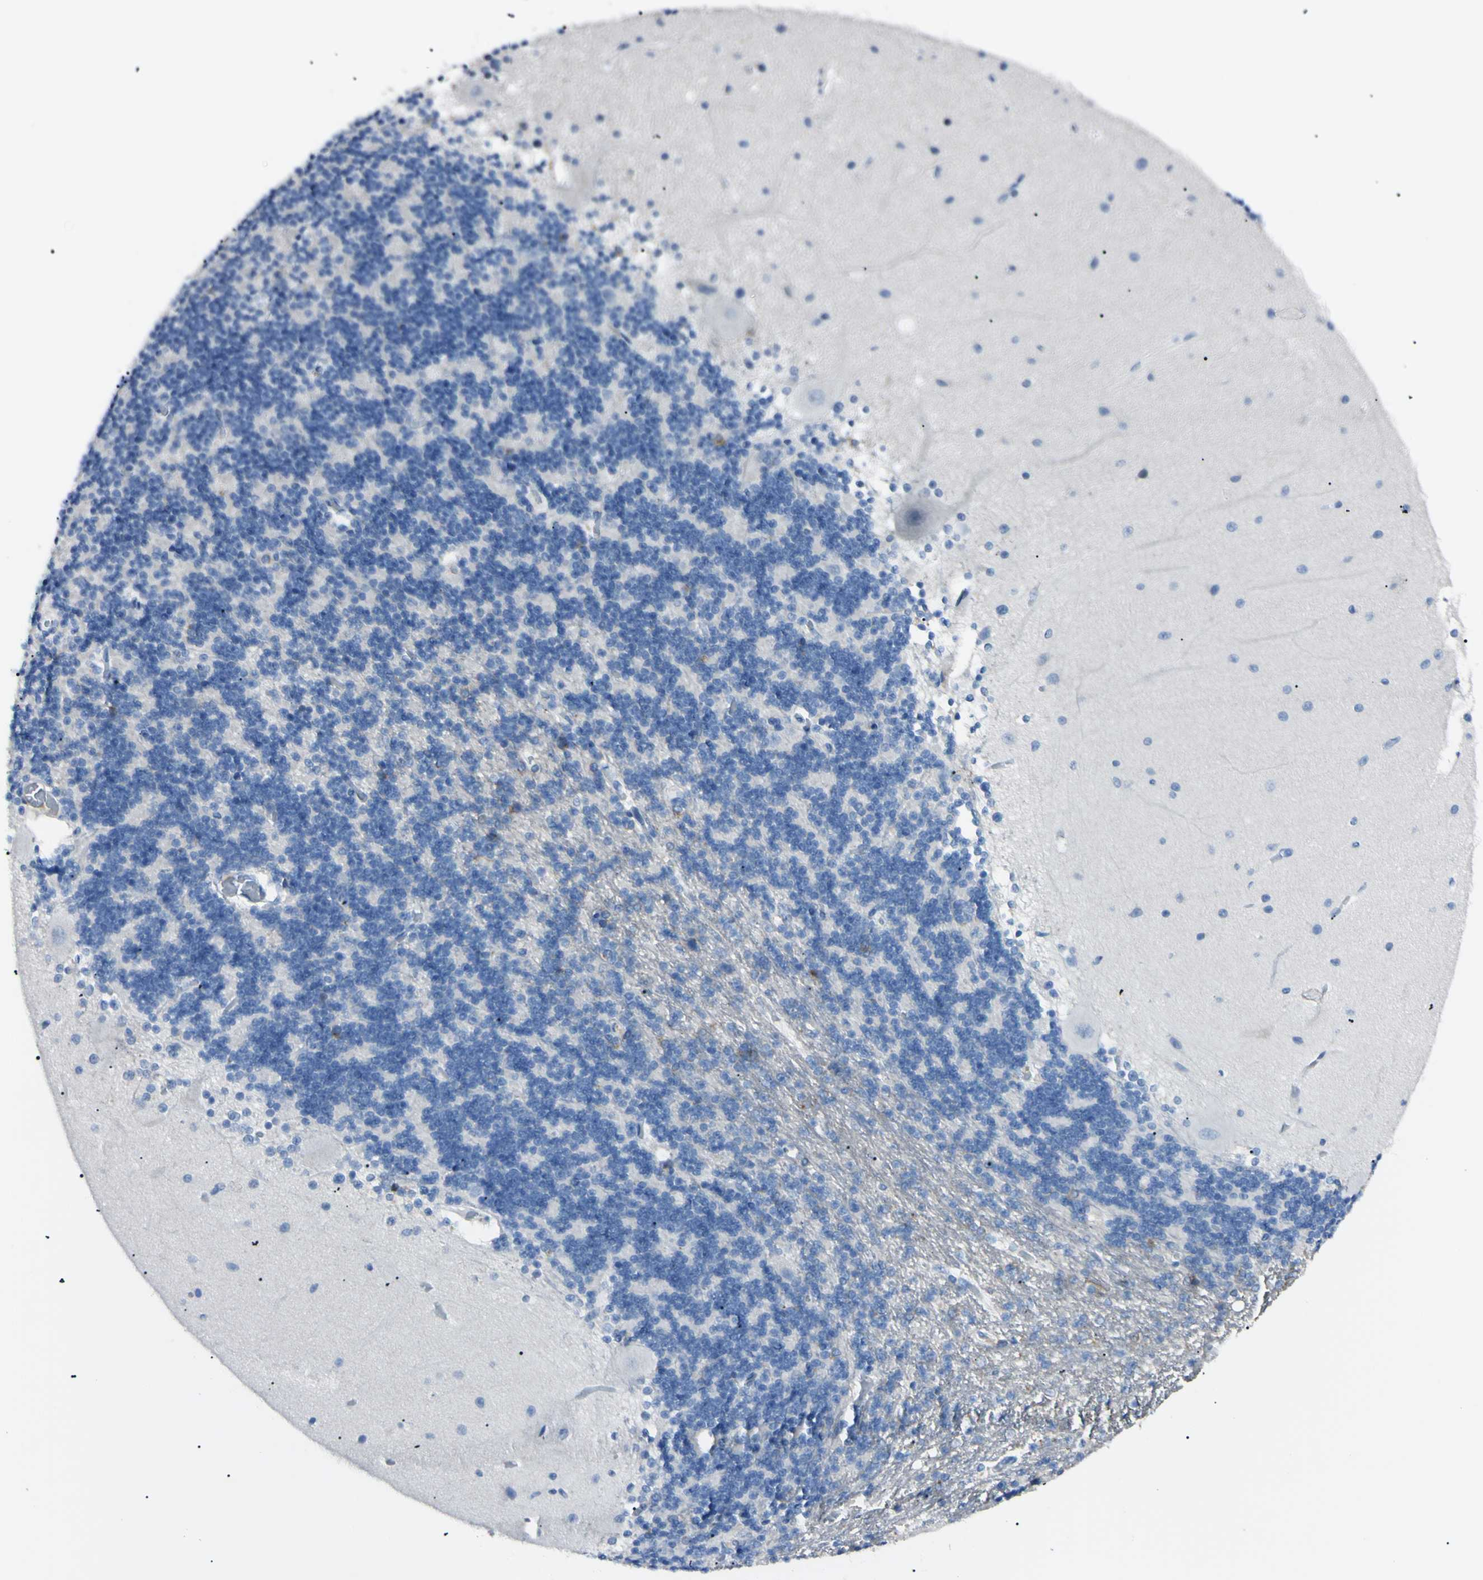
{"staining": {"intensity": "negative", "quantity": "none", "location": "none"}, "tissue": "cerebellum", "cell_type": "Cells in granular layer", "image_type": "normal", "snomed": [{"axis": "morphology", "description": "Normal tissue, NOS"}, {"axis": "topography", "description": "Cerebellum"}], "caption": "Immunohistochemistry (IHC) photomicrograph of unremarkable cerebellum: cerebellum stained with DAB exhibits no significant protein expression in cells in granular layer. (Stains: DAB immunohistochemistry (IHC) with hematoxylin counter stain, Microscopy: brightfield microscopy at high magnification).", "gene": "FOLH1", "patient": {"sex": "female", "age": 54}}